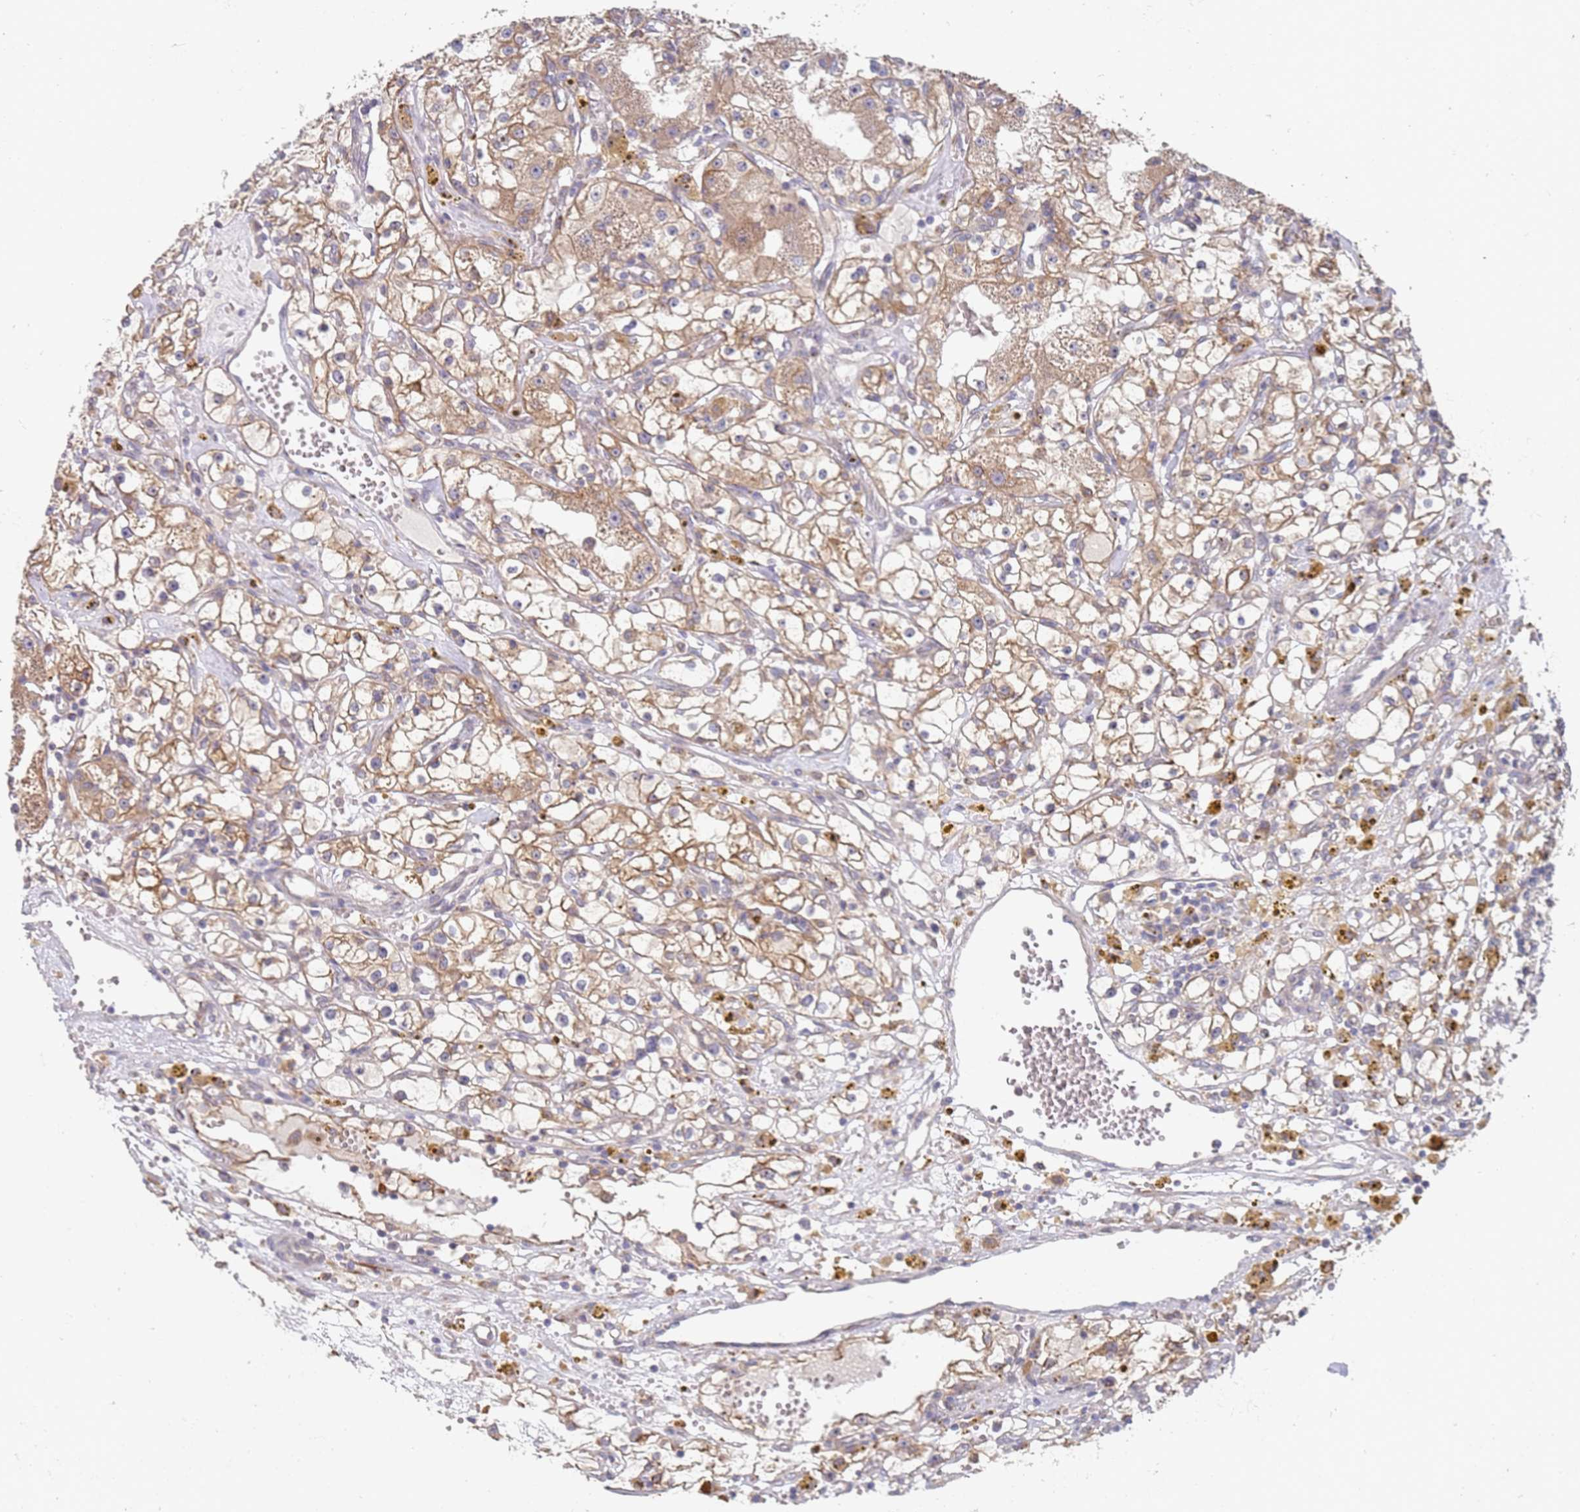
{"staining": {"intensity": "moderate", "quantity": "25%-75%", "location": "cytoplasmic/membranous"}, "tissue": "renal cancer", "cell_type": "Tumor cells", "image_type": "cancer", "snomed": [{"axis": "morphology", "description": "Adenocarcinoma, NOS"}, {"axis": "topography", "description": "Kidney"}], "caption": "Protein staining demonstrates moderate cytoplasmic/membranous positivity in approximately 25%-75% of tumor cells in renal cancer (adenocarcinoma).", "gene": "VRK2", "patient": {"sex": "male", "age": 56}}